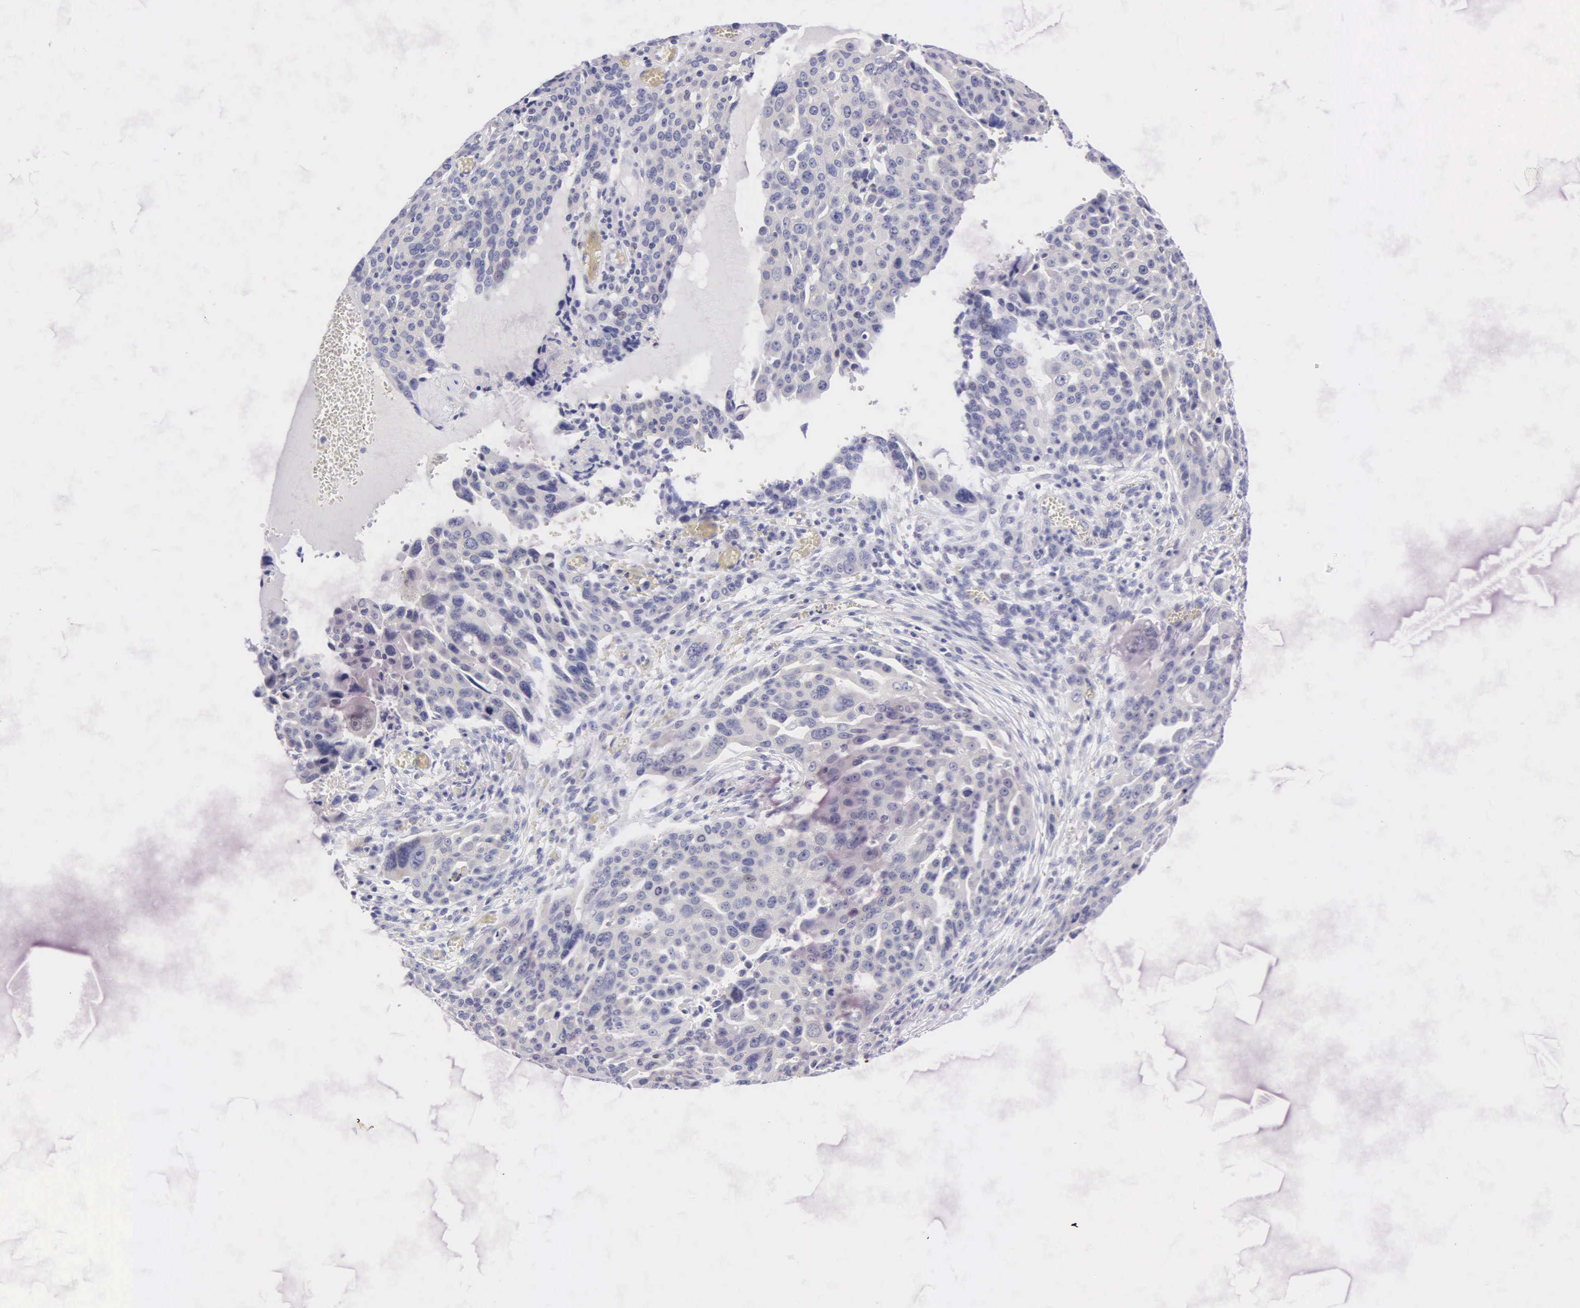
{"staining": {"intensity": "weak", "quantity": "<25%", "location": "nuclear"}, "tissue": "ovarian cancer", "cell_type": "Tumor cells", "image_type": "cancer", "snomed": [{"axis": "morphology", "description": "Carcinoma, endometroid"}, {"axis": "topography", "description": "Ovary"}], "caption": "A high-resolution image shows immunohistochemistry staining of endometroid carcinoma (ovarian), which reveals no significant staining in tumor cells.", "gene": "PGR", "patient": {"sex": "female", "age": 75}}